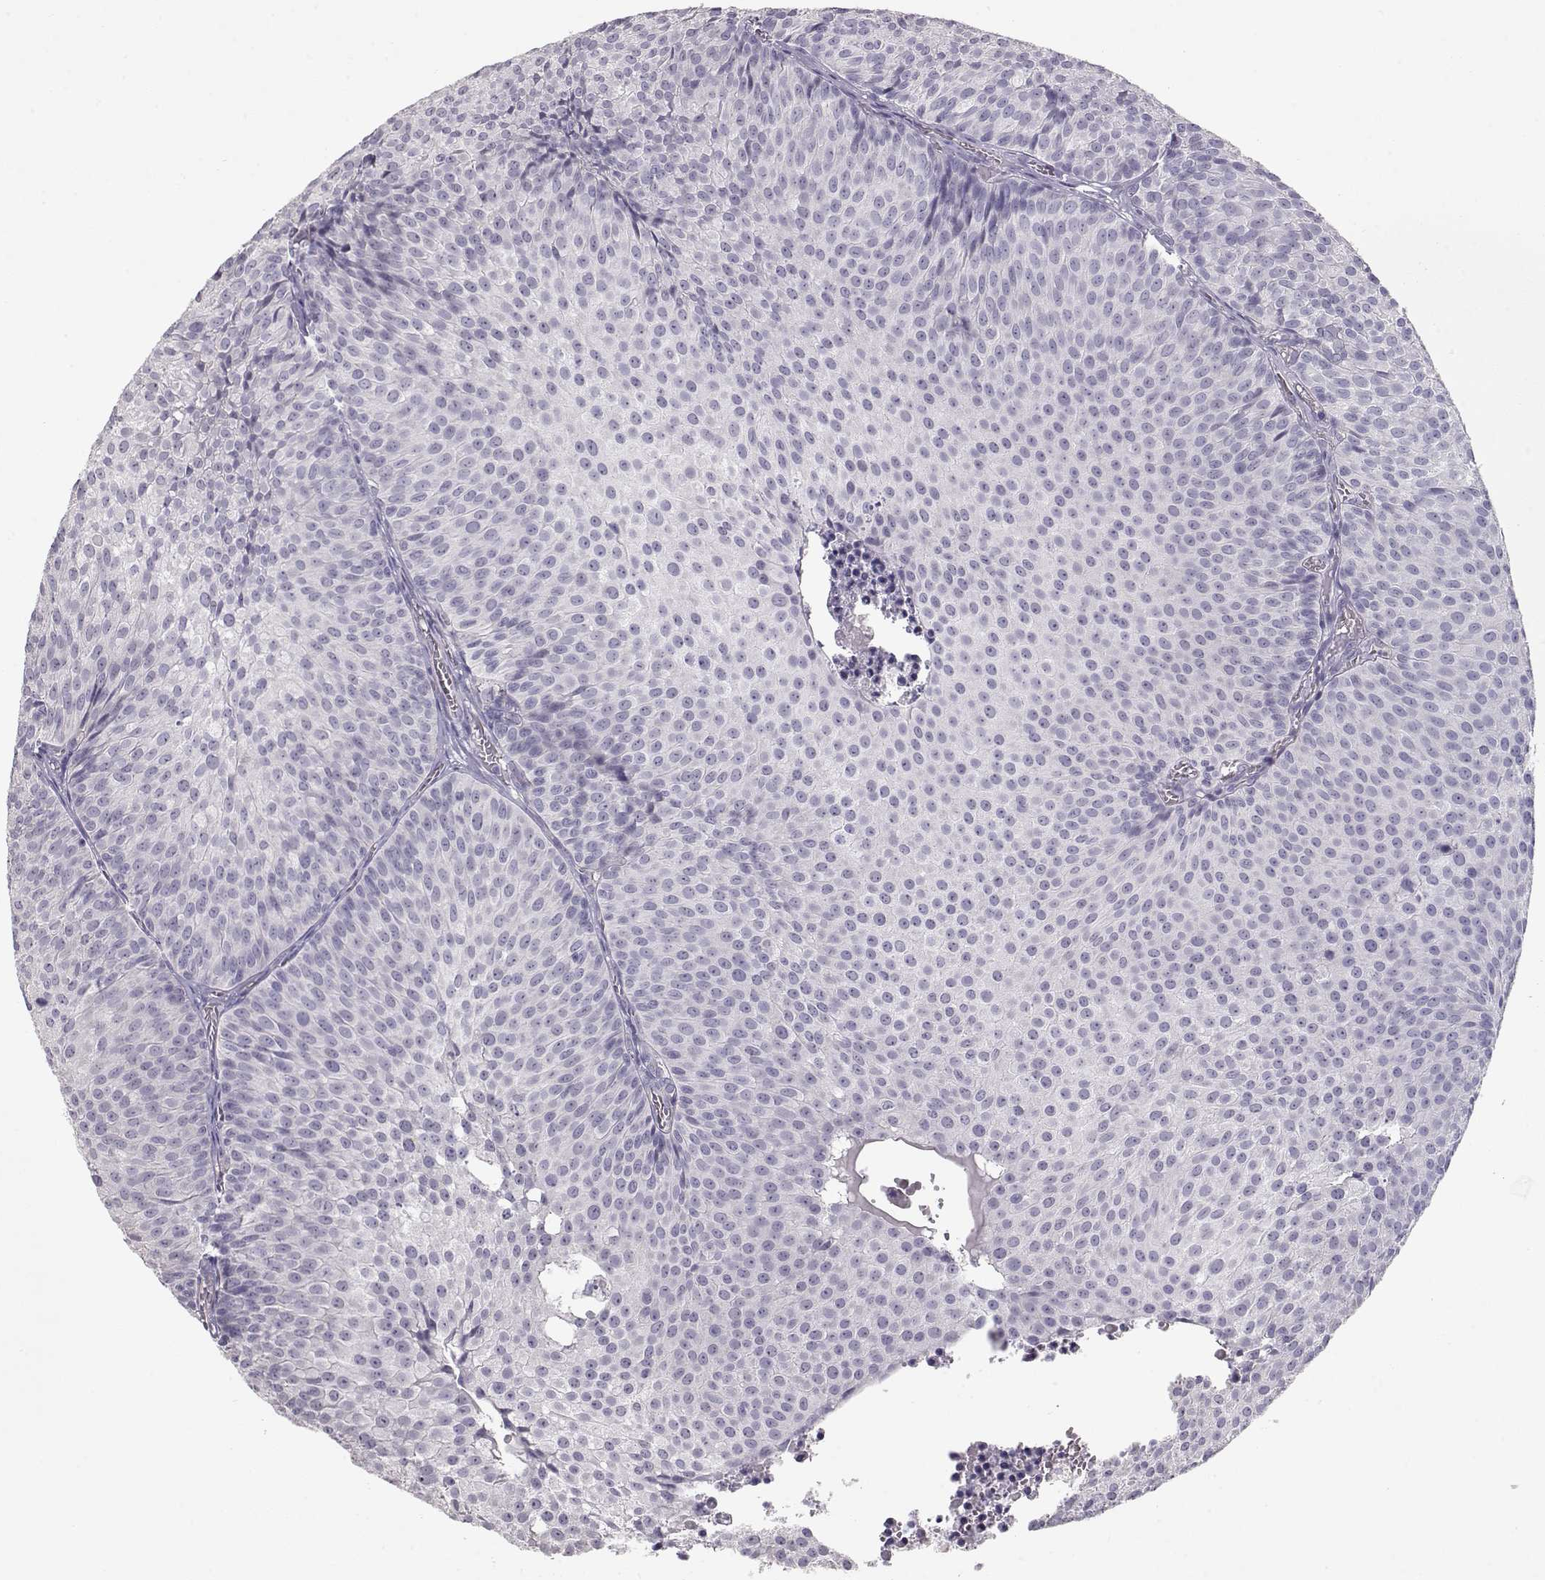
{"staining": {"intensity": "negative", "quantity": "none", "location": "none"}, "tissue": "urothelial cancer", "cell_type": "Tumor cells", "image_type": "cancer", "snomed": [{"axis": "morphology", "description": "Urothelial carcinoma, Low grade"}, {"axis": "topography", "description": "Urinary bladder"}], "caption": "Protein analysis of urothelial carcinoma (low-grade) displays no significant positivity in tumor cells.", "gene": "SLC18A1", "patient": {"sex": "male", "age": 63}}